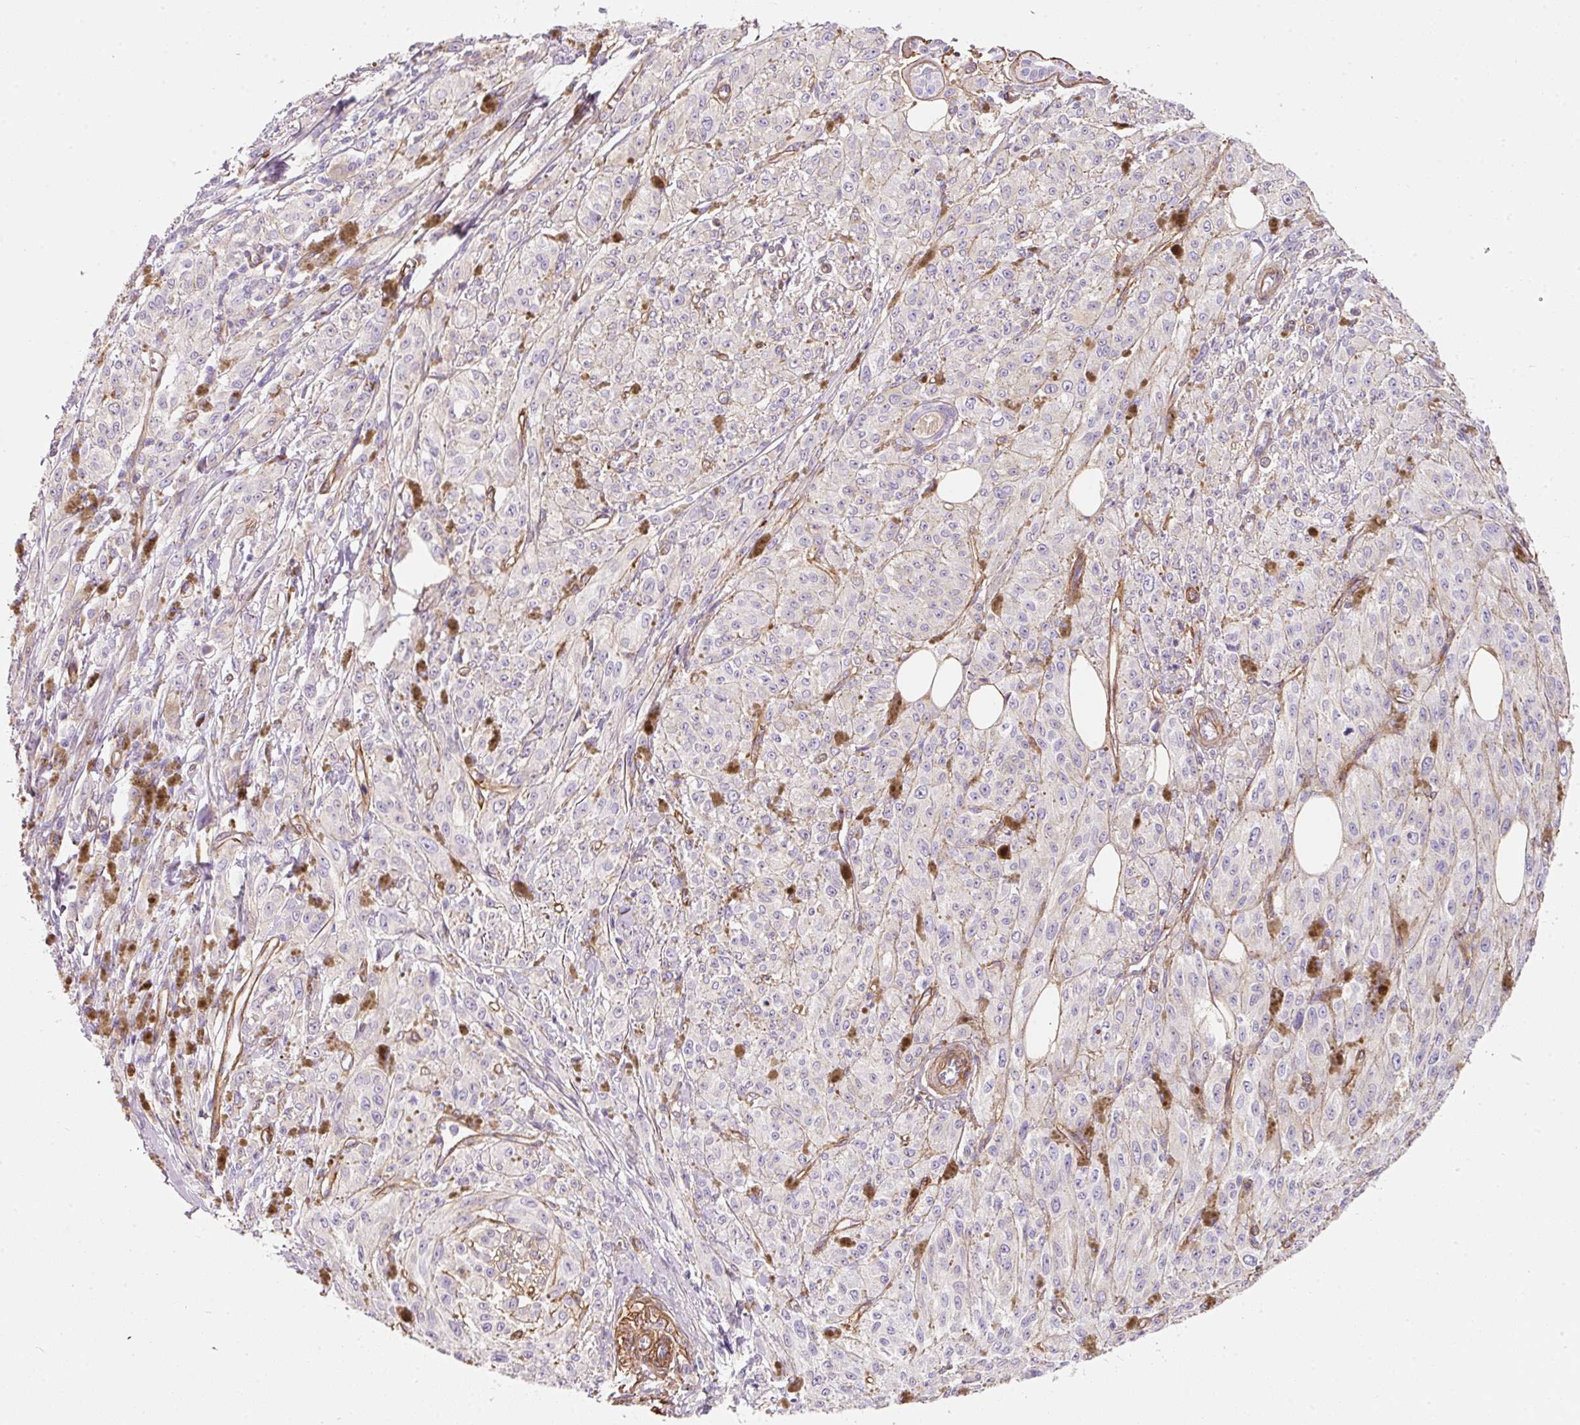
{"staining": {"intensity": "negative", "quantity": "none", "location": "none"}, "tissue": "melanoma", "cell_type": "Tumor cells", "image_type": "cancer", "snomed": [{"axis": "morphology", "description": "Malignant melanoma, NOS"}, {"axis": "topography", "description": "Skin"}], "caption": "Tumor cells are negative for brown protein staining in melanoma.", "gene": "LOXL4", "patient": {"sex": "female", "age": 52}}